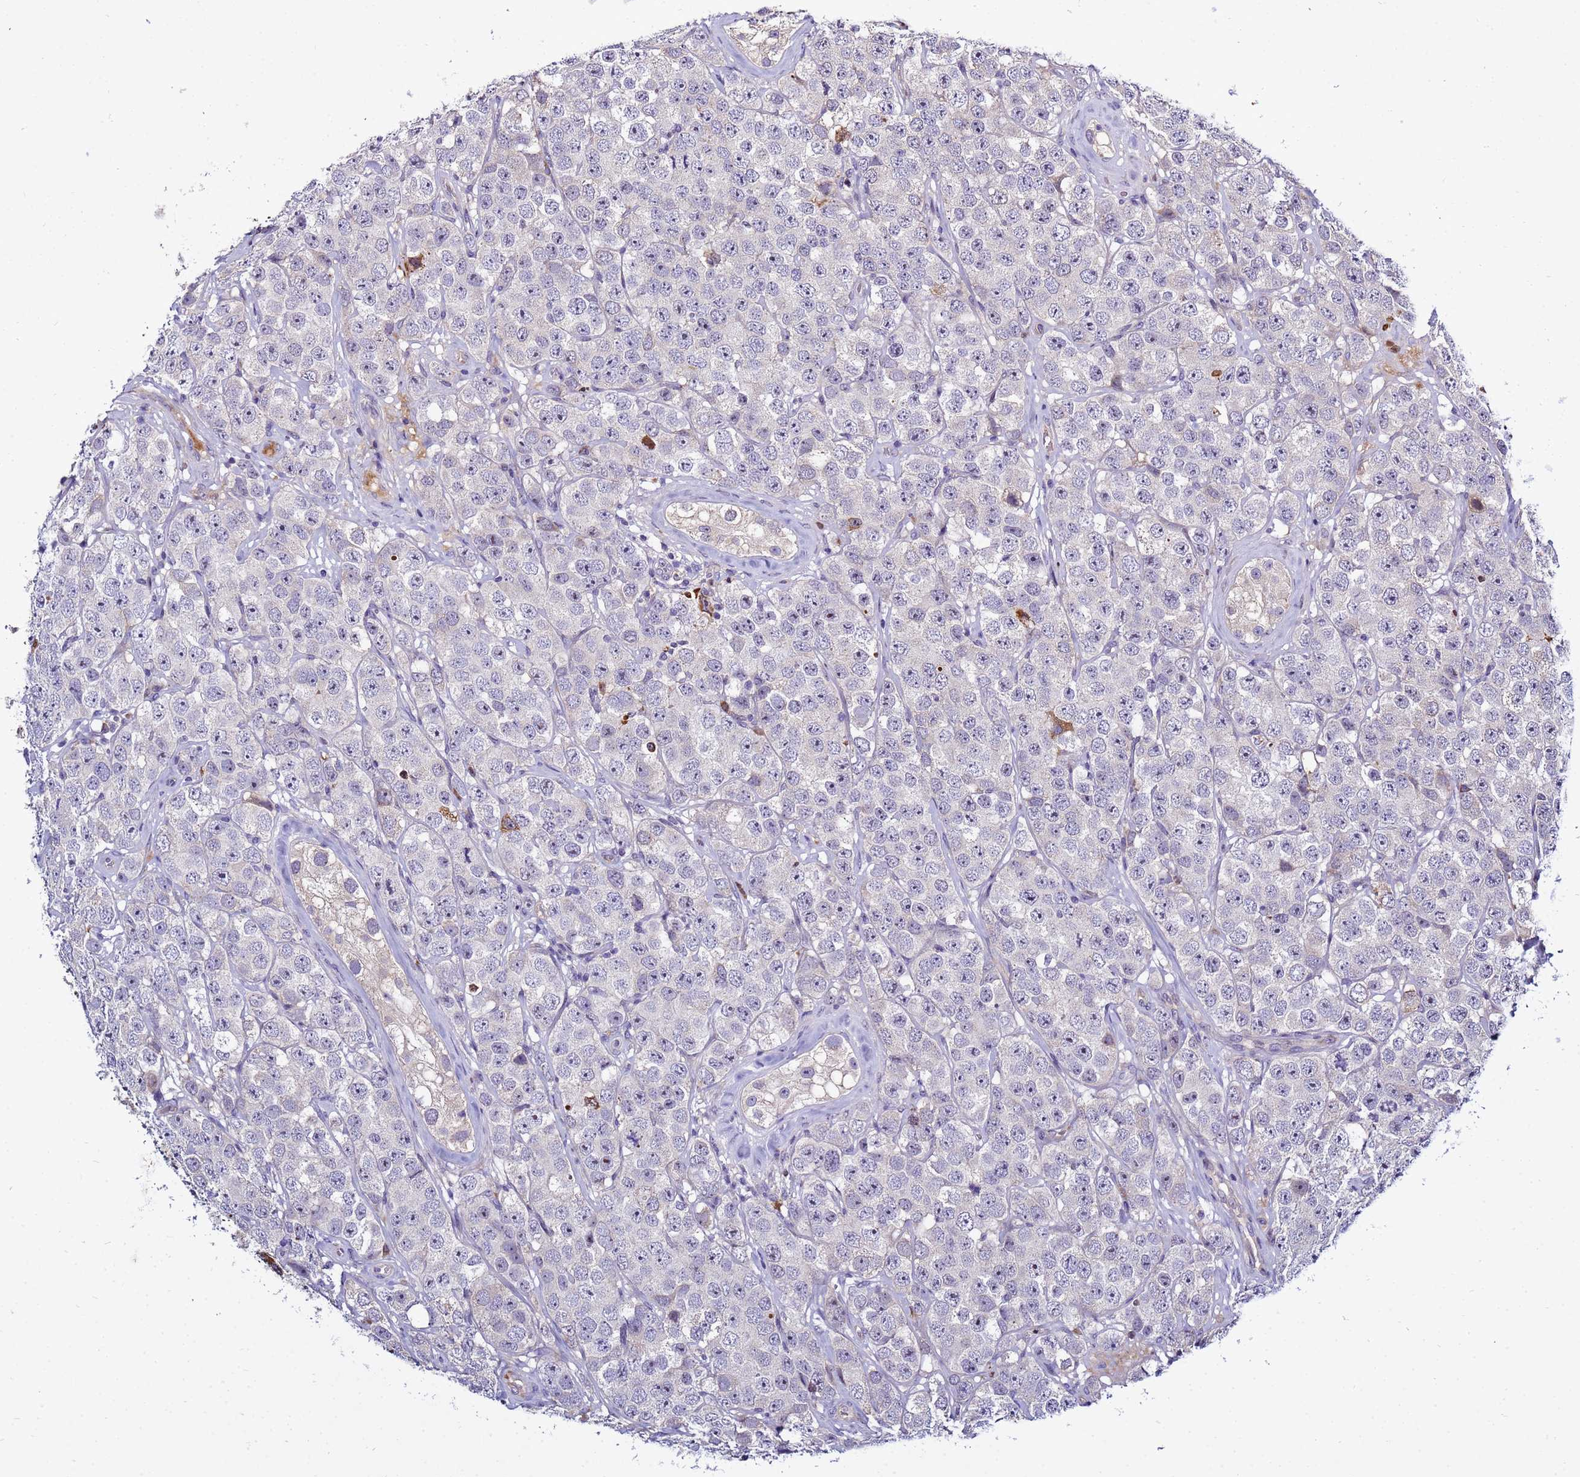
{"staining": {"intensity": "negative", "quantity": "none", "location": "none"}, "tissue": "testis cancer", "cell_type": "Tumor cells", "image_type": "cancer", "snomed": [{"axis": "morphology", "description": "Seminoma, NOS"}, {"axis": "topography", "description": "Testis"}], "caption": "Immunohistochemical staining of testis cancer (seminoma) displays no significant expression in tumor cells.", "gene": "NOL8", "patient": {"sex": "male", "age": 28}}